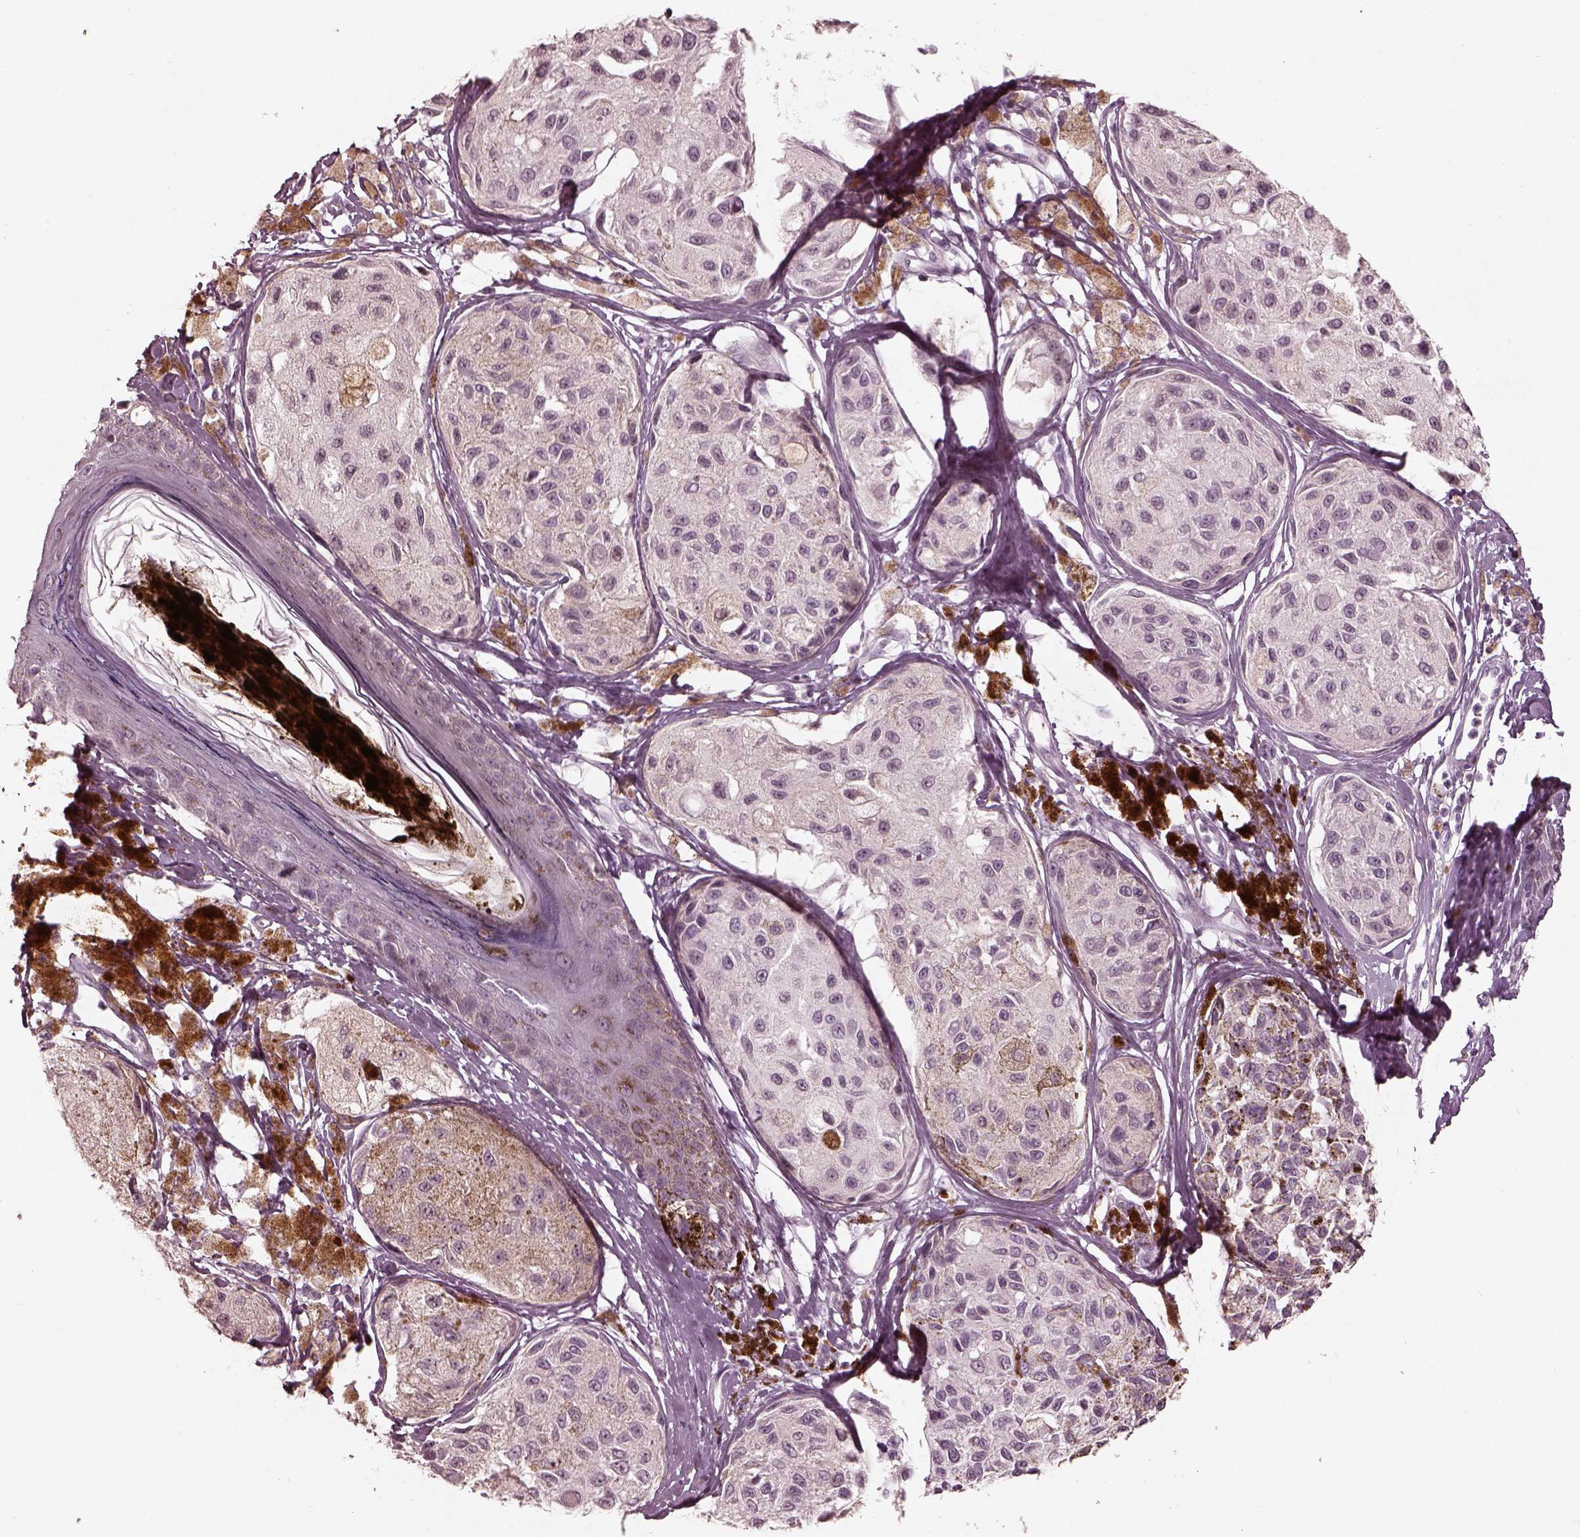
{"staining": {"intensity": "negative", "quantity": "none", "location": "none"}, "tissue": "melanoma", "cell_type": "Tumor cells", "image_type": "cancer", "snomed": [{"axis": "morphology", "description": "Malignant melanoma, NOS"}, {"axis": "topography", "description": "Skin"}], "caption": "This is an immunohistochemistry (IHC) image of melanoma. There is no positivity in tumor cells.", "gene": "ADRB3", "patient": {"sex": "female", "age": 38}}